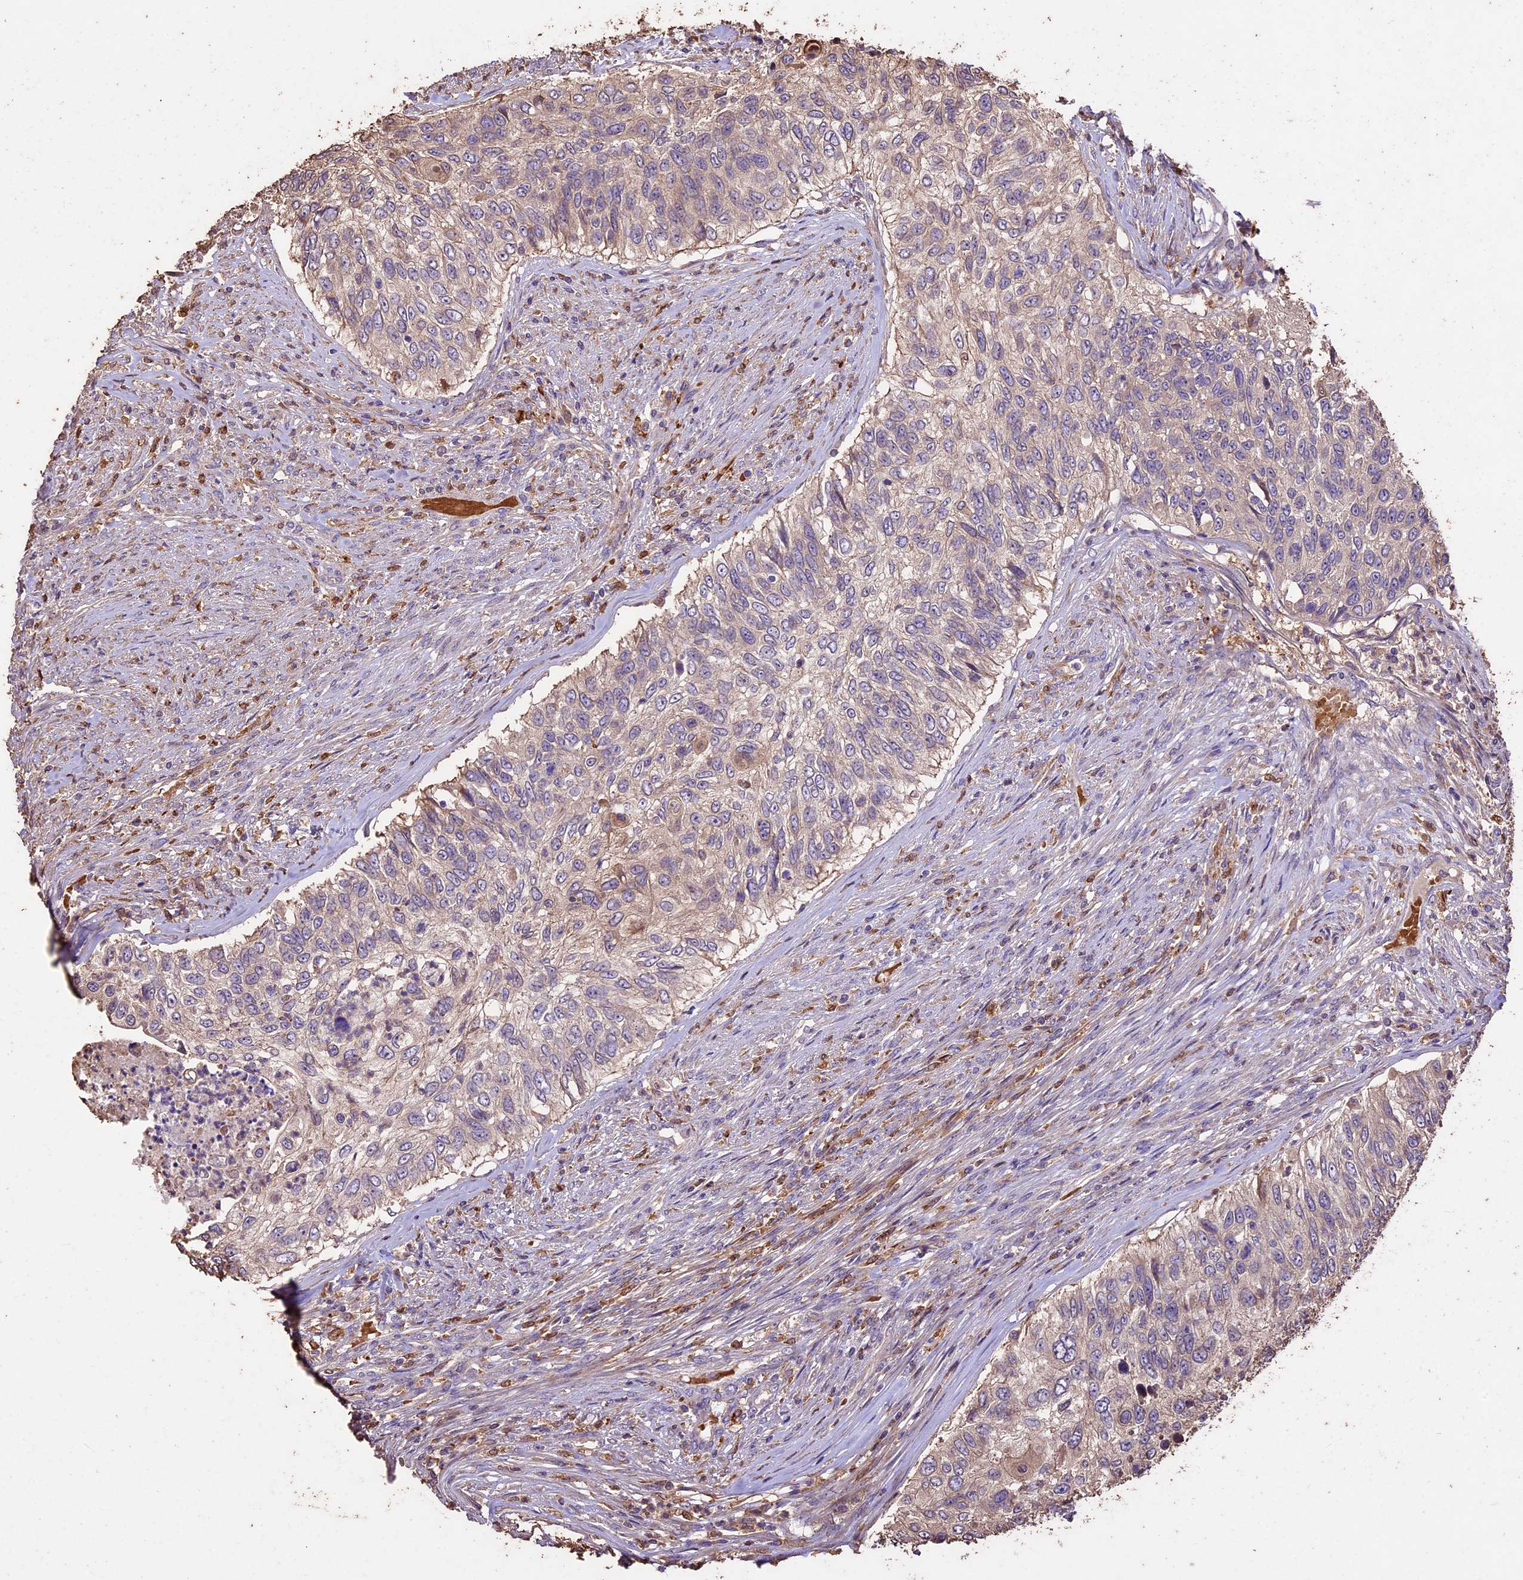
{"staining": {"intensity": "weak", "quantity": "<25%", "location": "cytoplasmic/membranous"}, "tissue": "urothelial cancer", "cell_type": "Tumor cells", "image_type": "cancer", "snomed": [{"axis": "morphology", "description": "Urothelial carcinoma, High grade"}, {"axis": "topography", "description": "Urinary bladder"}], "caption": "Urothelial cancer was stained to show a protein in brown. There is no significant expression in tumor cells. (Stains: DAB immunohistochemistry (IHC) with hematoxylin counter stain, Microscopy: brightfield microscopy at high magnification).", "gene": "CRLF1", "patient": {"sex": "female", "age": 60}}